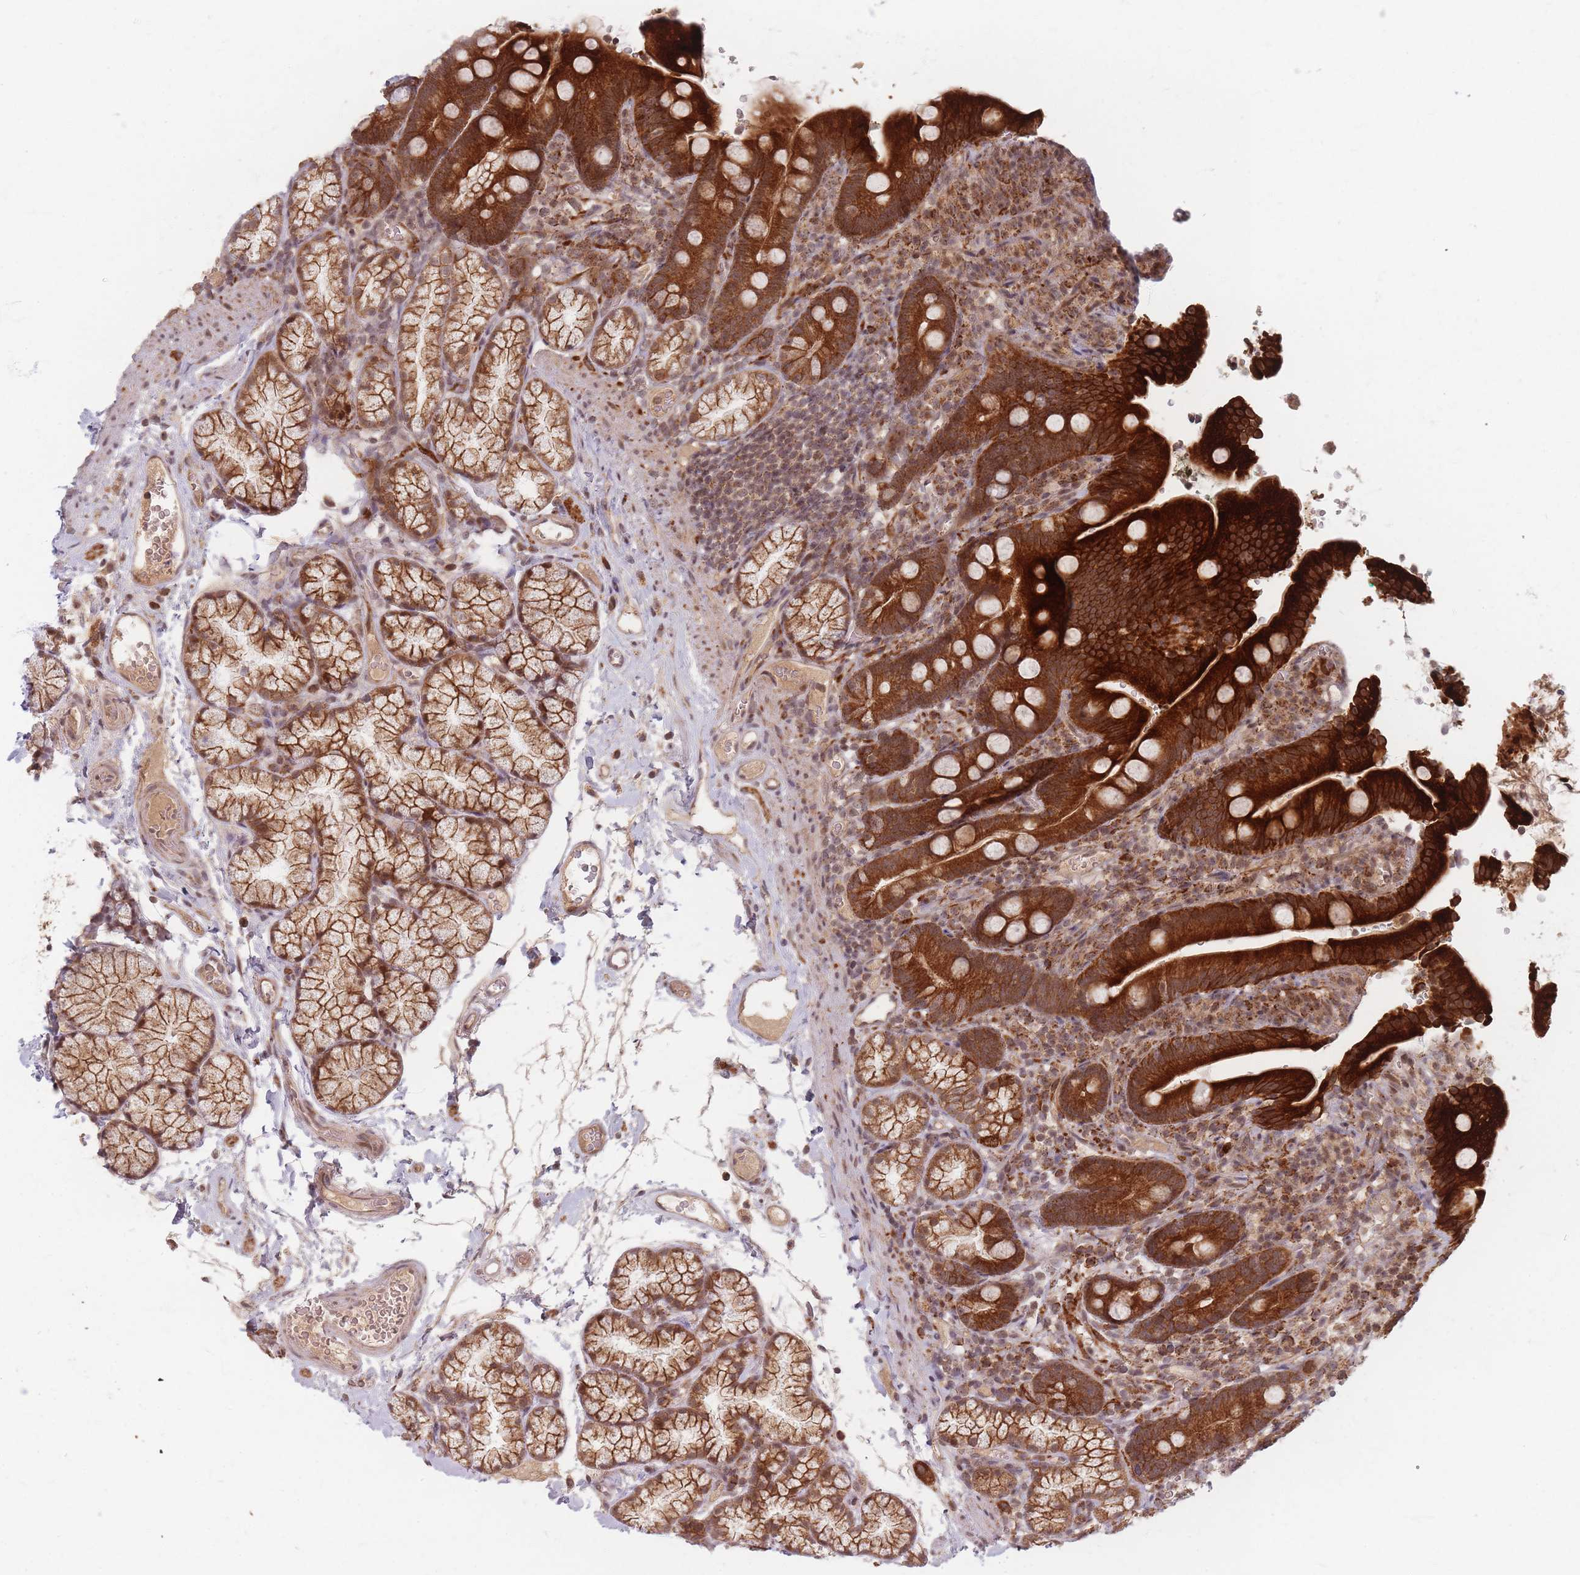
{"staining": {"intensity": "strong", "quantity": ">75%", "location": "cytoplasmic/membranous"}, "tissue": "duodenum", "cell_type": "Glandular cells", "image_type": "normal", "snomed": [{"axis": "morphology", "description": "Normal tissue, NOS"}, {"axis": "topography", "description": "Duodenum"}], "caption": "IHC (DAB (3,3'-diaminobenzidine)) staining of benign duodenum exhibits strong cytoplasmic/membranous protein expression in approximately >75% of glandular cells.", "gene": "RADX", "patient": {"sex": "female", "age": 67}}